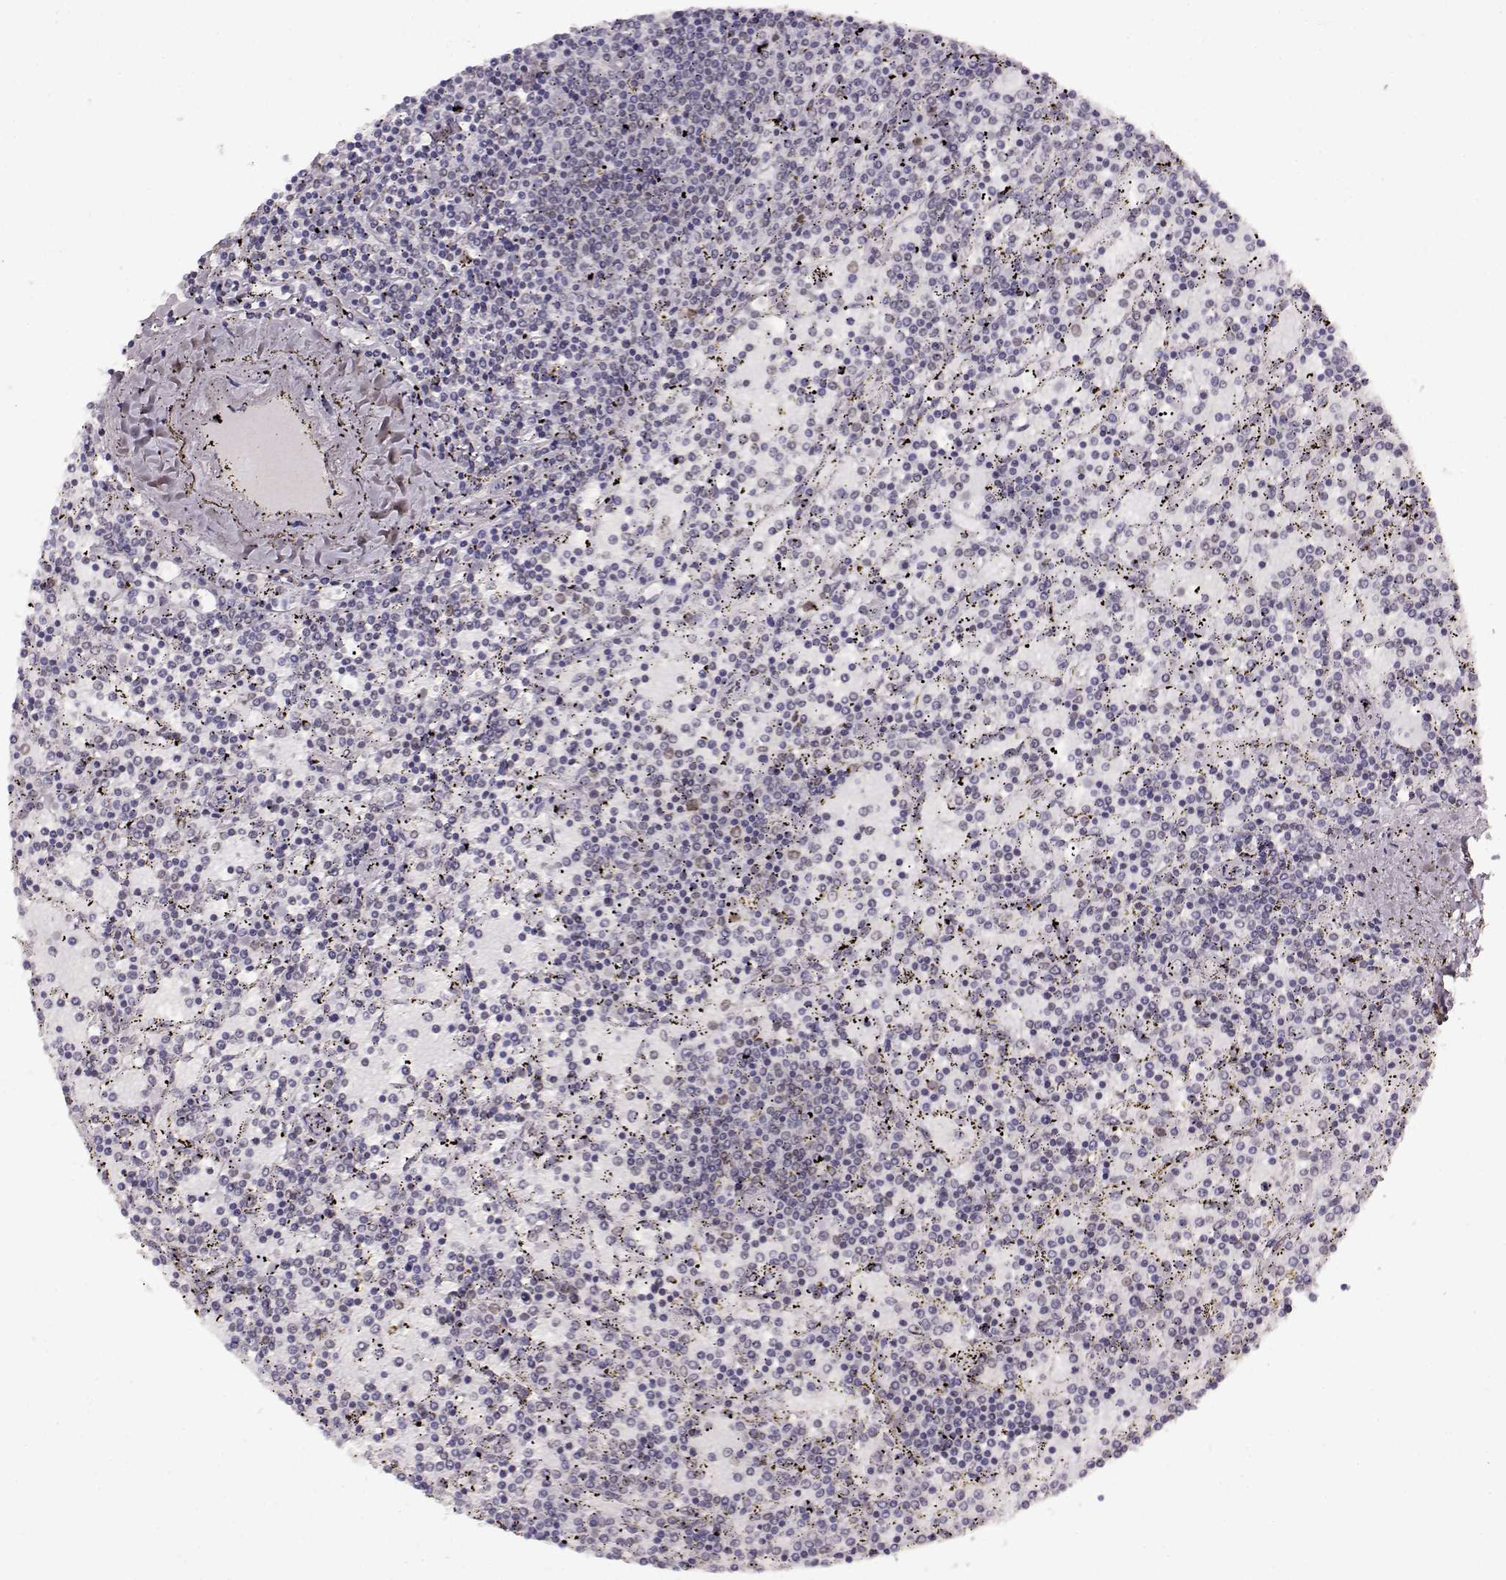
{"staining": {"intensity": "negative", "quantity": "none", "location": "none"}, "tissue": "lymphoma", "cell_type": "Tumor cells", "image_type": "cancer", "snomed": [{"axis": "morphology", "description": "Malignant lymphoma, non-Hodgkin's type, Low grade"}, {"axis": "topography", "description": "Spleen"}], "caption": "High magnification brightfield microscopy of lymphoma stained with DAB (brown) and counterstained with hematoxylin (blue): tumor cells show no significant expression.", "gene": "DCAF12", "patient": {"sex": "female", "age": 77}}